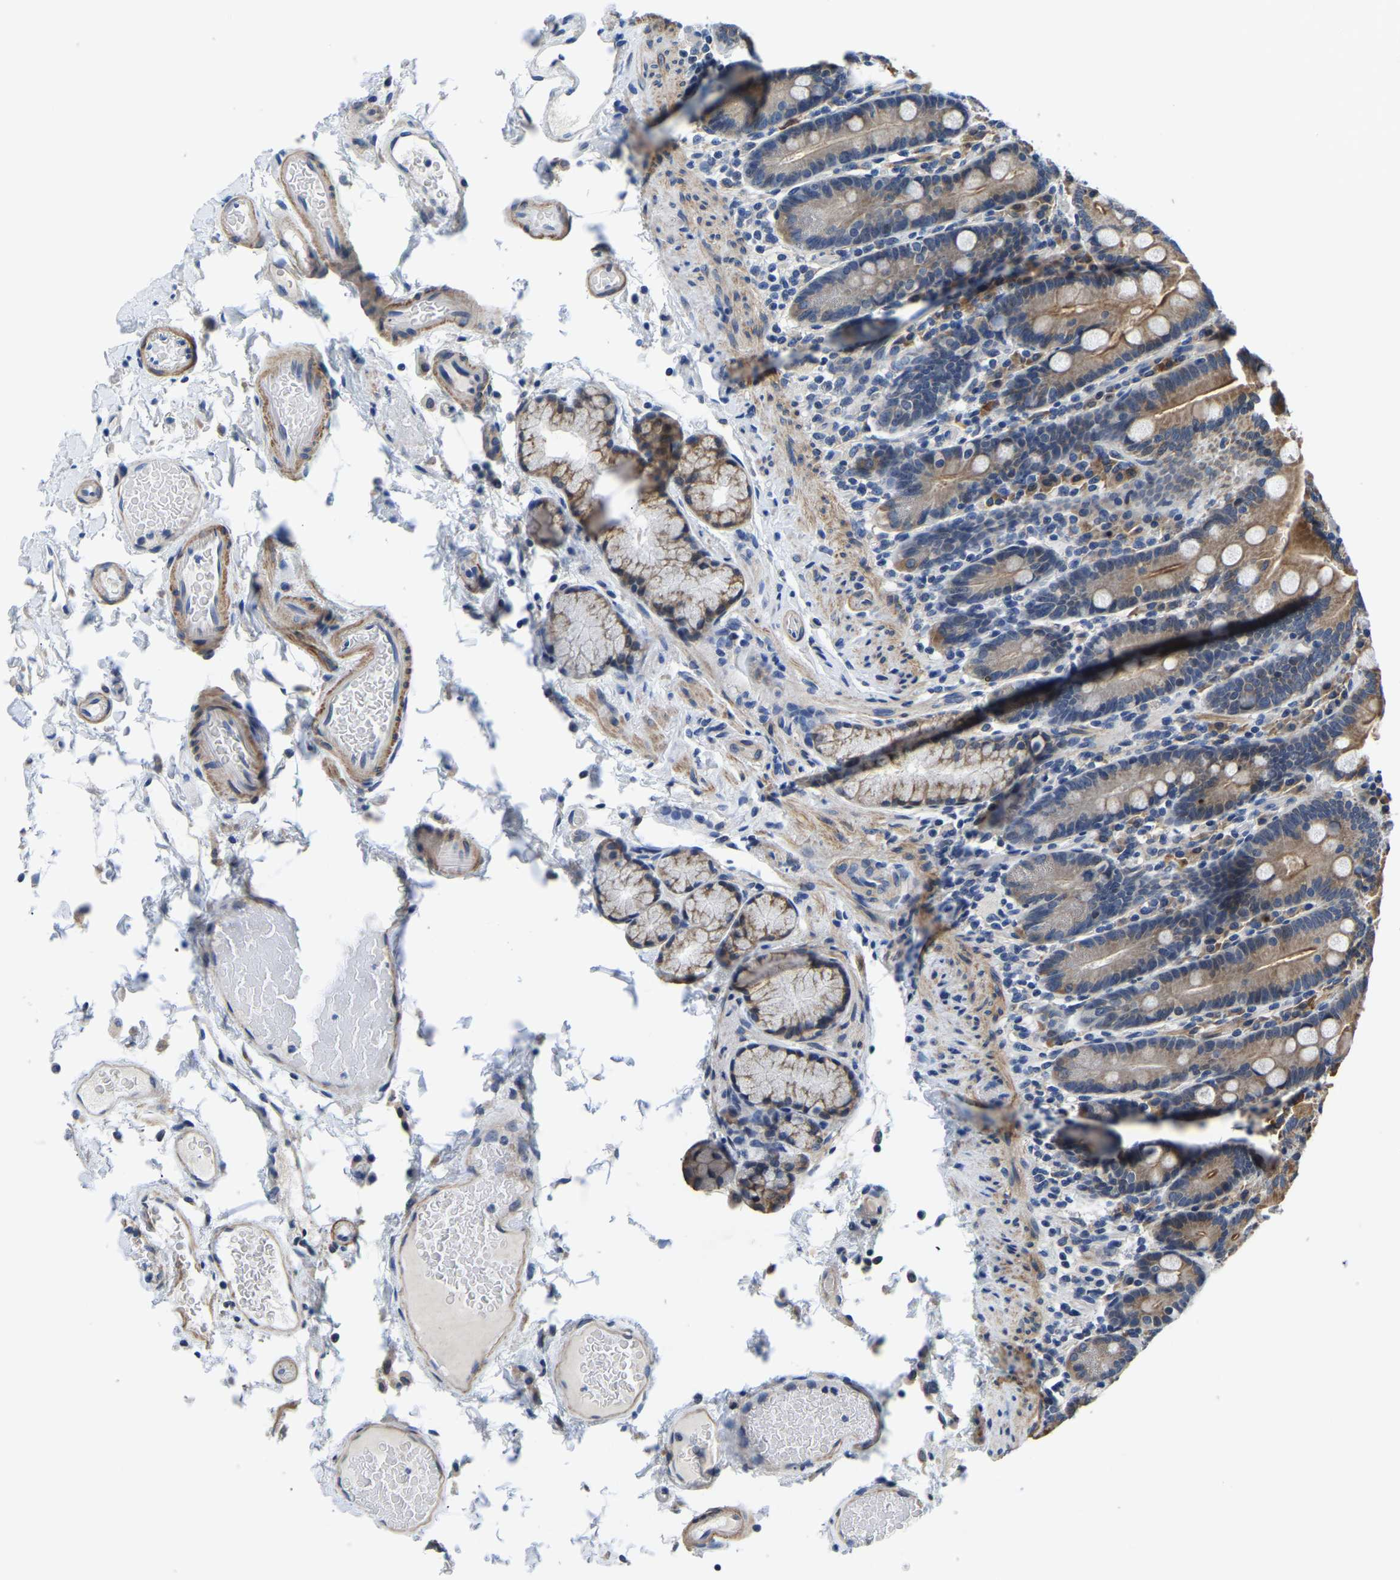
{"staining": {"intensity": "moderate", "quantity": ">75%", "location": "cytoplasmic/membranous"}, "tissue": "duodenum", "cell_type": "Glandular cells", "image_type": "normal", "snomed": [{"axis": "morphology", "description": "Normal tissue, NOS"}, {"axis": "topography", "description": "Small intestine, NOS"}], "caption": "Immunohistochemistry micrograph of benign human duodenum stained for a protein (brown), which demonstrates medium levels of moderate cytoplasmic/membranous expression in approximately >75% of glandular cells.", "gene": "LIAS", "patient": {"sex": "female", "age": 71}}